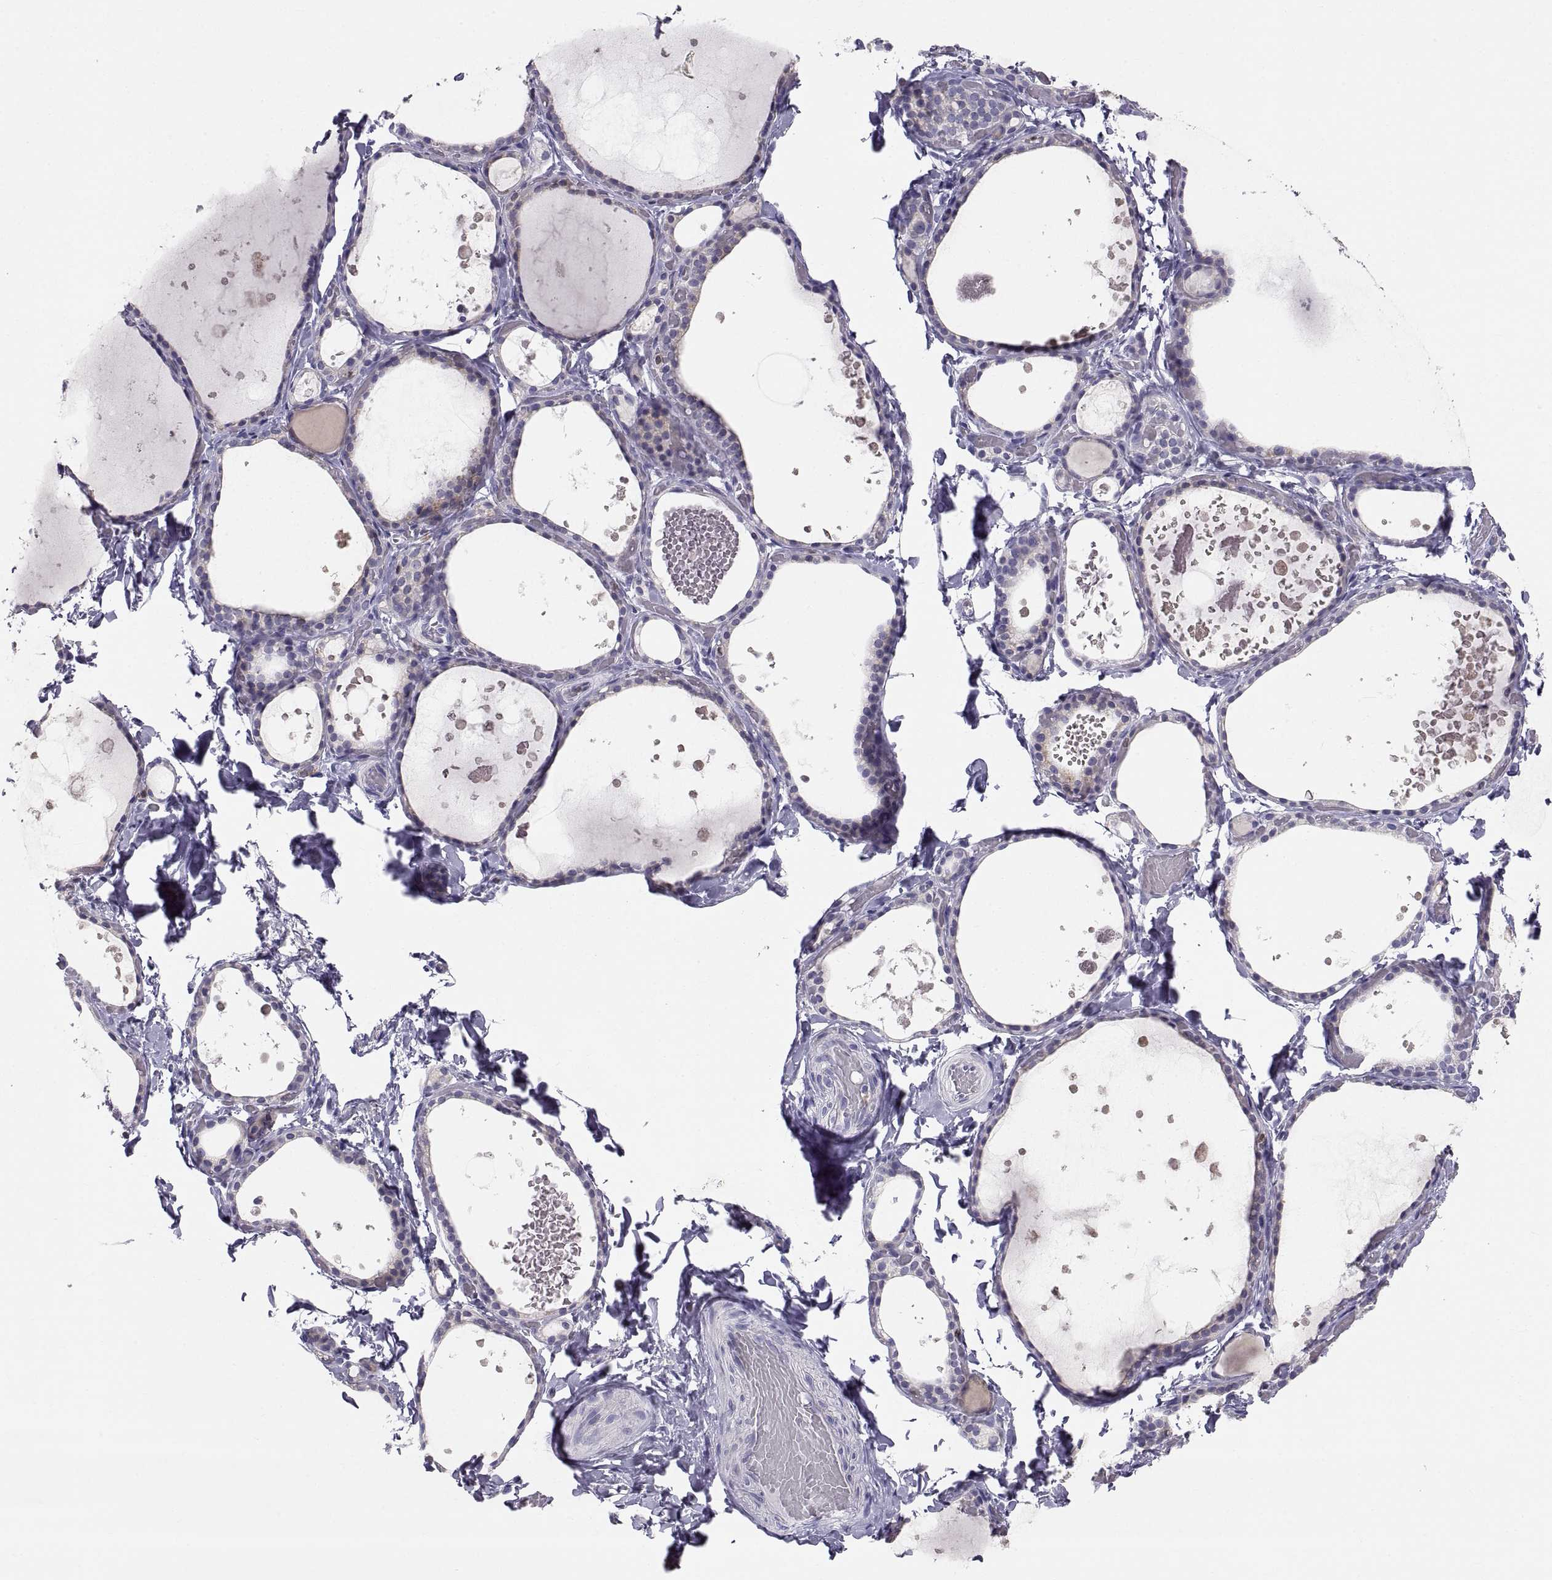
{"staining": {"intensity": "weak", "quantity": "<25%", "location": "cytoplasmic/membranous"}, "tissue": "thyroid gland", "cell_type": "Glandular cells", "image_type": "normal", "snomed": [{"axis": "morphology", "description": "Normal tissue, NOS"}, {"axis": "topography", "description": "Thyroid gland"}], "caption": "Immunohistochemistry of normal thyroid gland reveals no expression in glandular cells. (DAB immunohistochemistry, high magnification).", "gene": "ERO1A", "patient": {"sex": "female", "age": 56}}